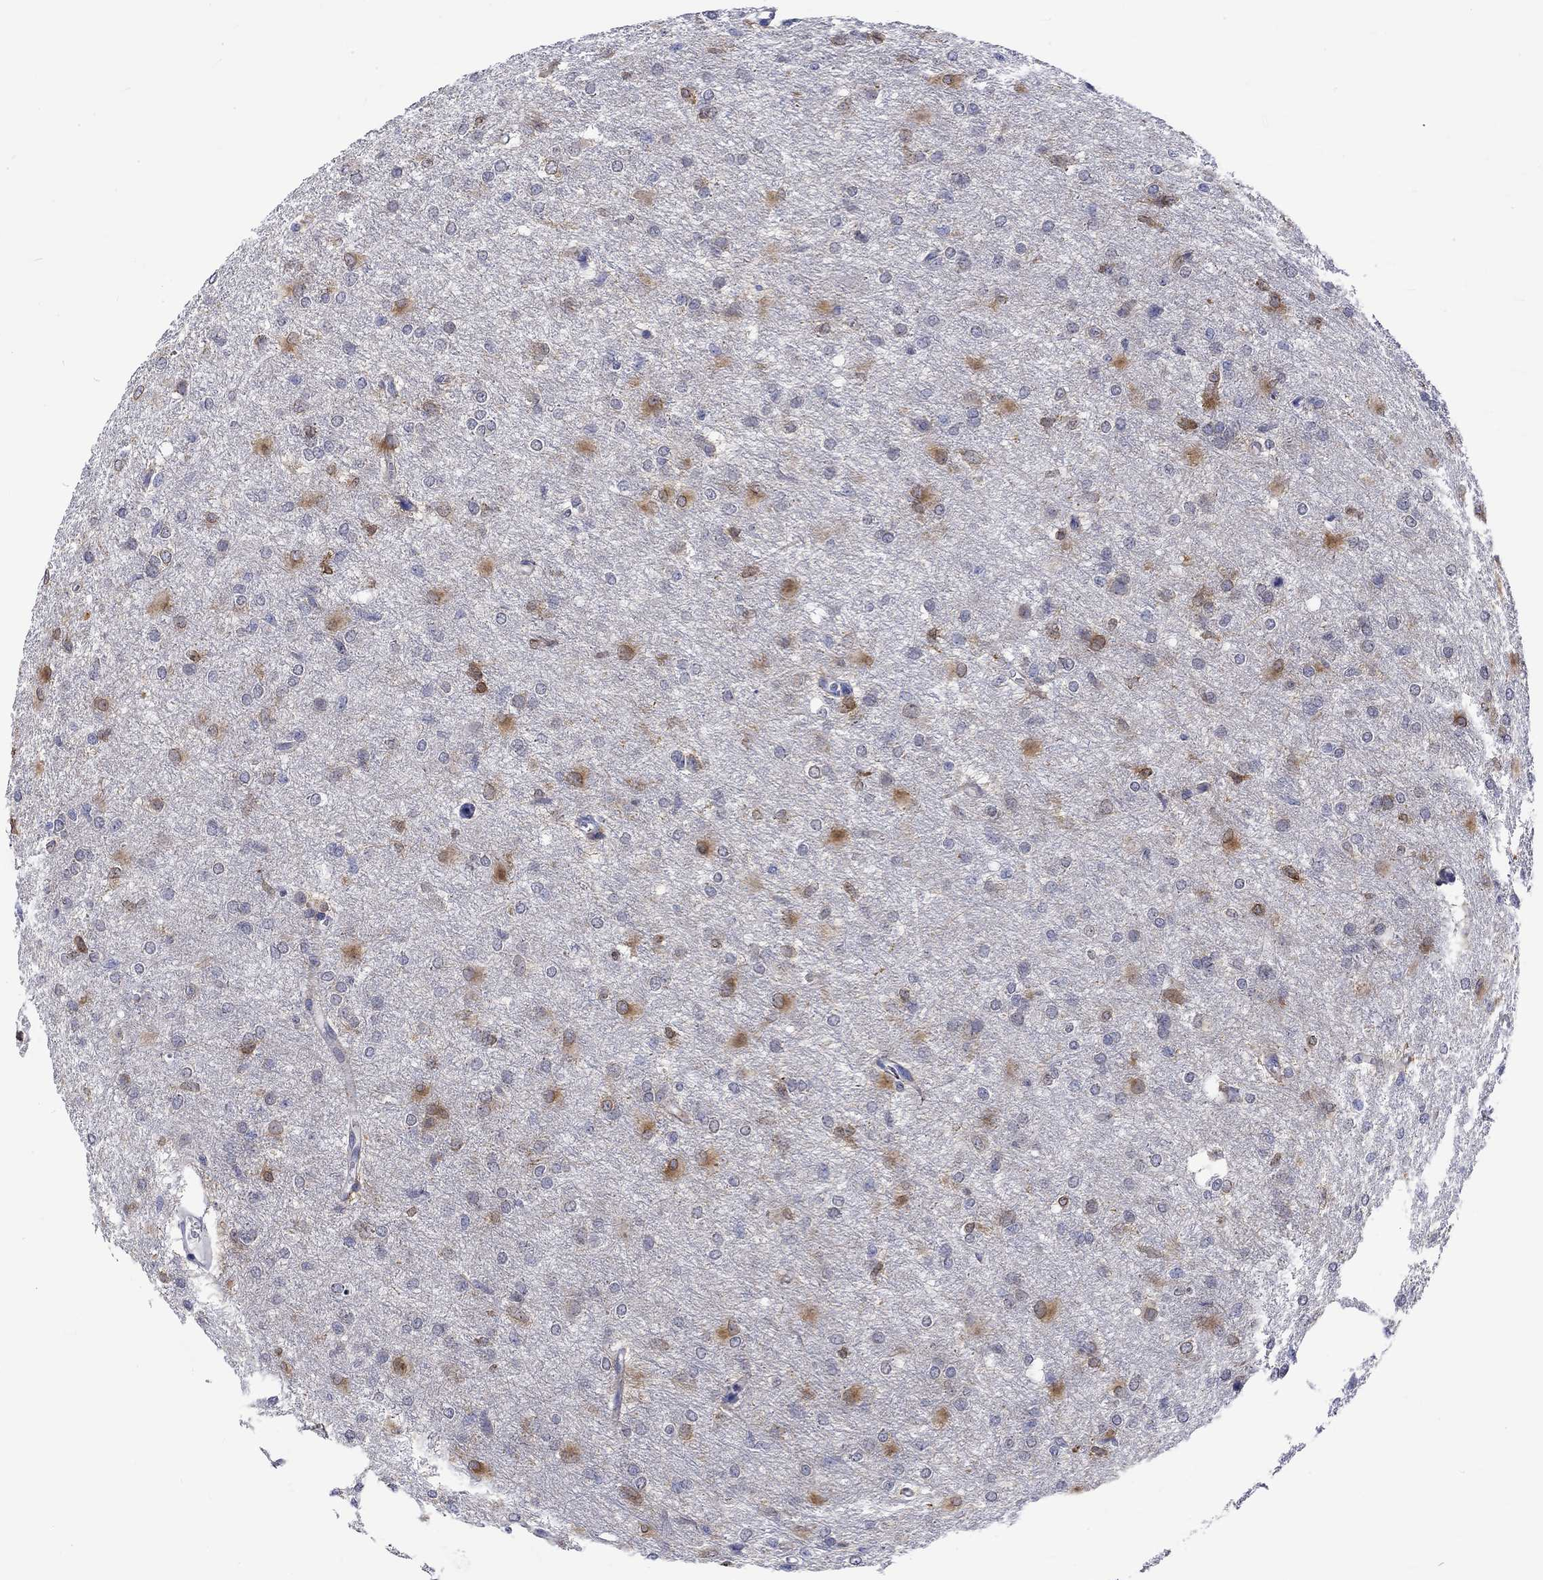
{"staining": {"intensity": "moderate", "quantity": "<25%", "location": "cytoplasmic/membranous"}, "tissue": "glioma", "cell_type": "Tumor cells", "image_type": "cancer", "snomed": [{"axis": "morphology", "description": "Glioma, malignant, High grade"}, {"axis": "topography", "description": "Brain"}], "caption": "Tumor cells exhibit moderate cytoplasmic/membranous expression in about <25% of cells in malignant high-grade glioma.", "gene": "CERS1", "patient": {"sex": "male", "age": 68}}